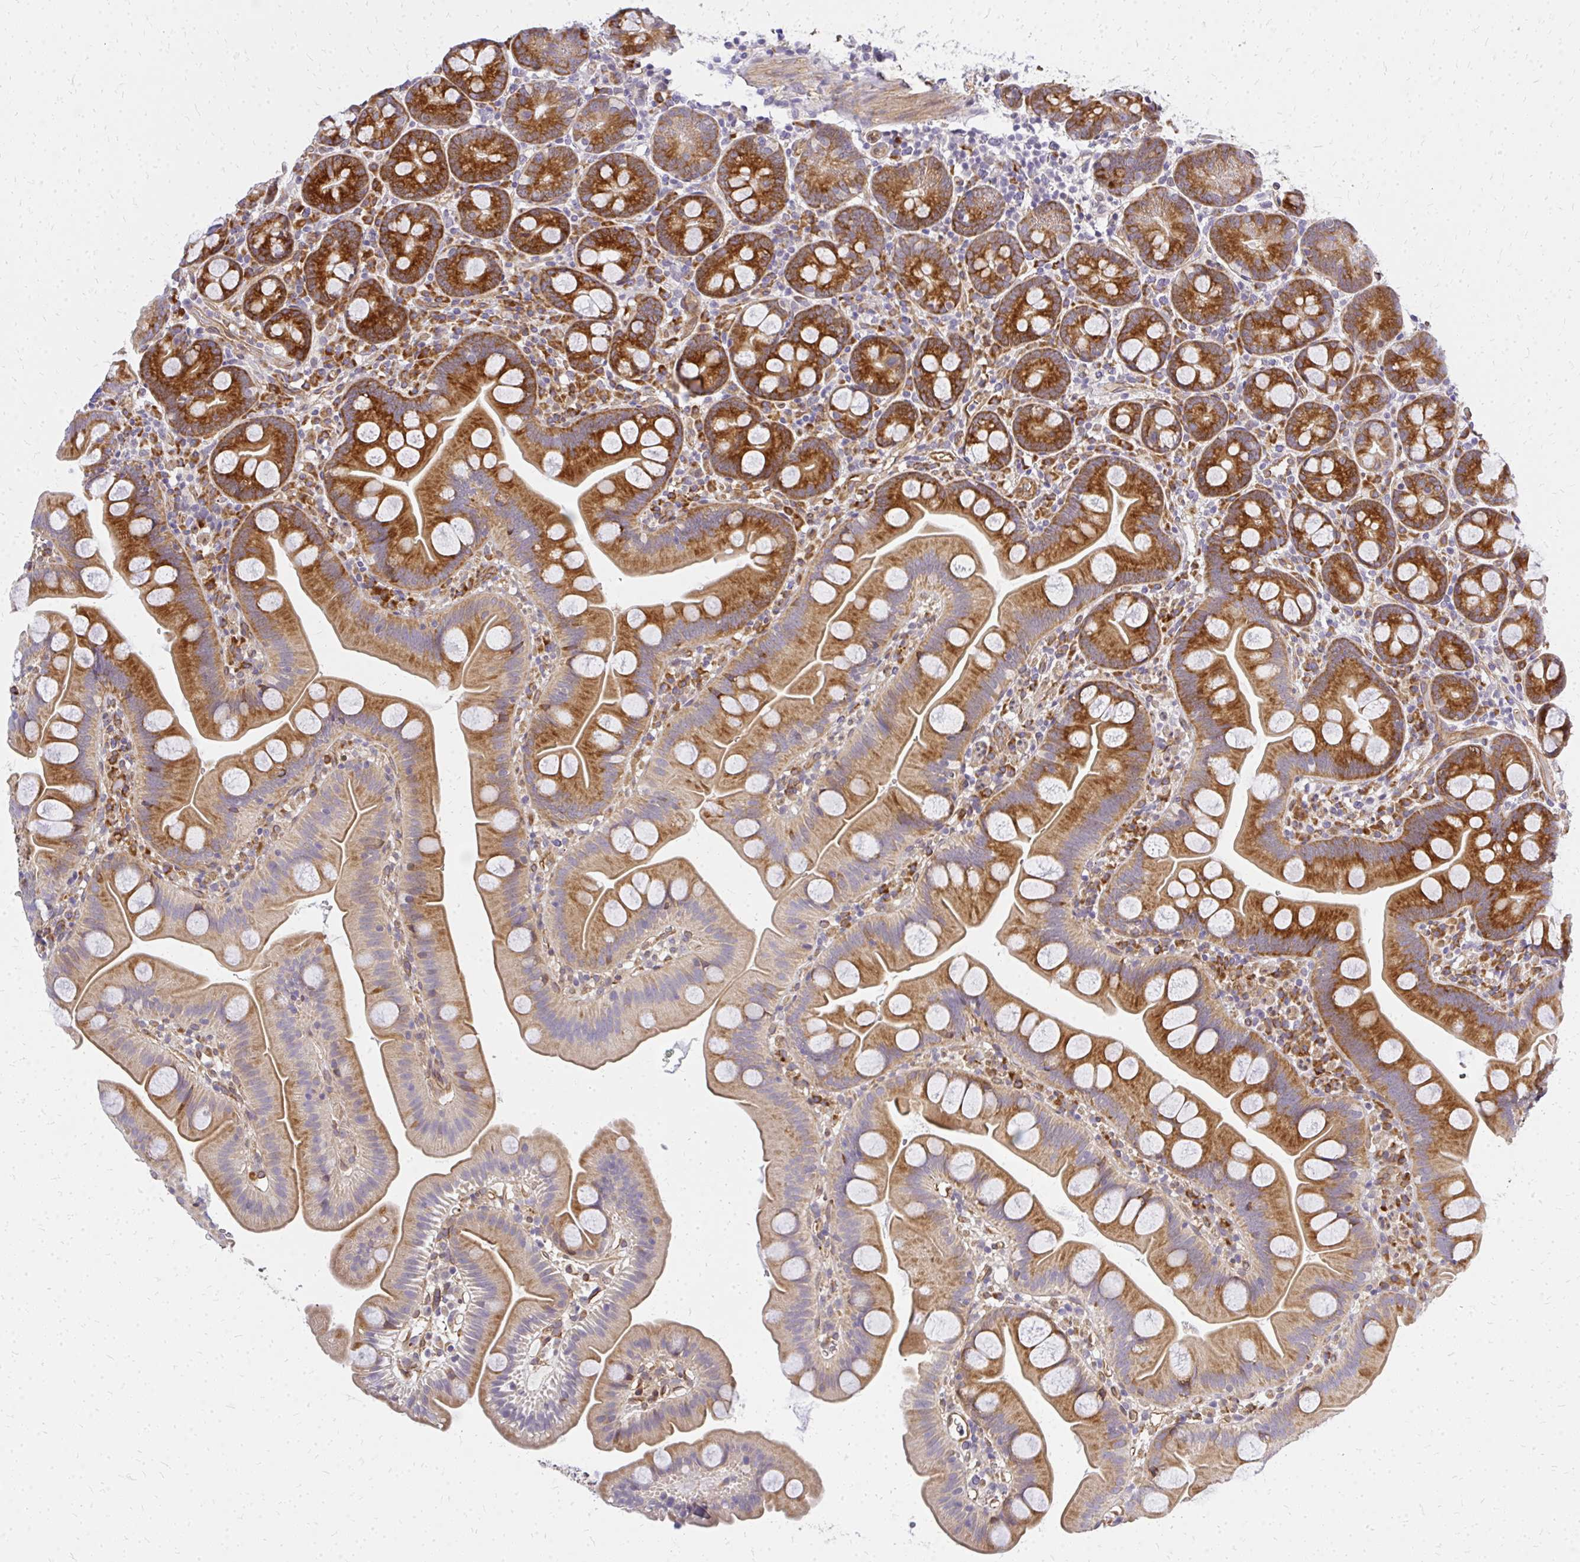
{"staining": {"intensity": "moderate", "quantity": ">75%", "location": "cytoplasmic/membranous"}, "tissue": "small intestine", "cell_type": "Glandular cells", "image_type": "normal", "snomed": [{"axis": "morphology", "description": "Normal tissue, NOS"}, {"axis": "topography", "description": "Small intestine"}], "caption": "A high-resolution histopathology image shows immunohistochemistry staining of benign small intestine, which exhibits moderate cytoplasmic/membranous expression in approximately >75% of glandular cells. (DAB (3,3'-diaminobenzidine) = brown stain, brightfield microscopy at high magnification).", "gene": "ENSG00000258472", "patient": {"sex": "female", "age": 68}}